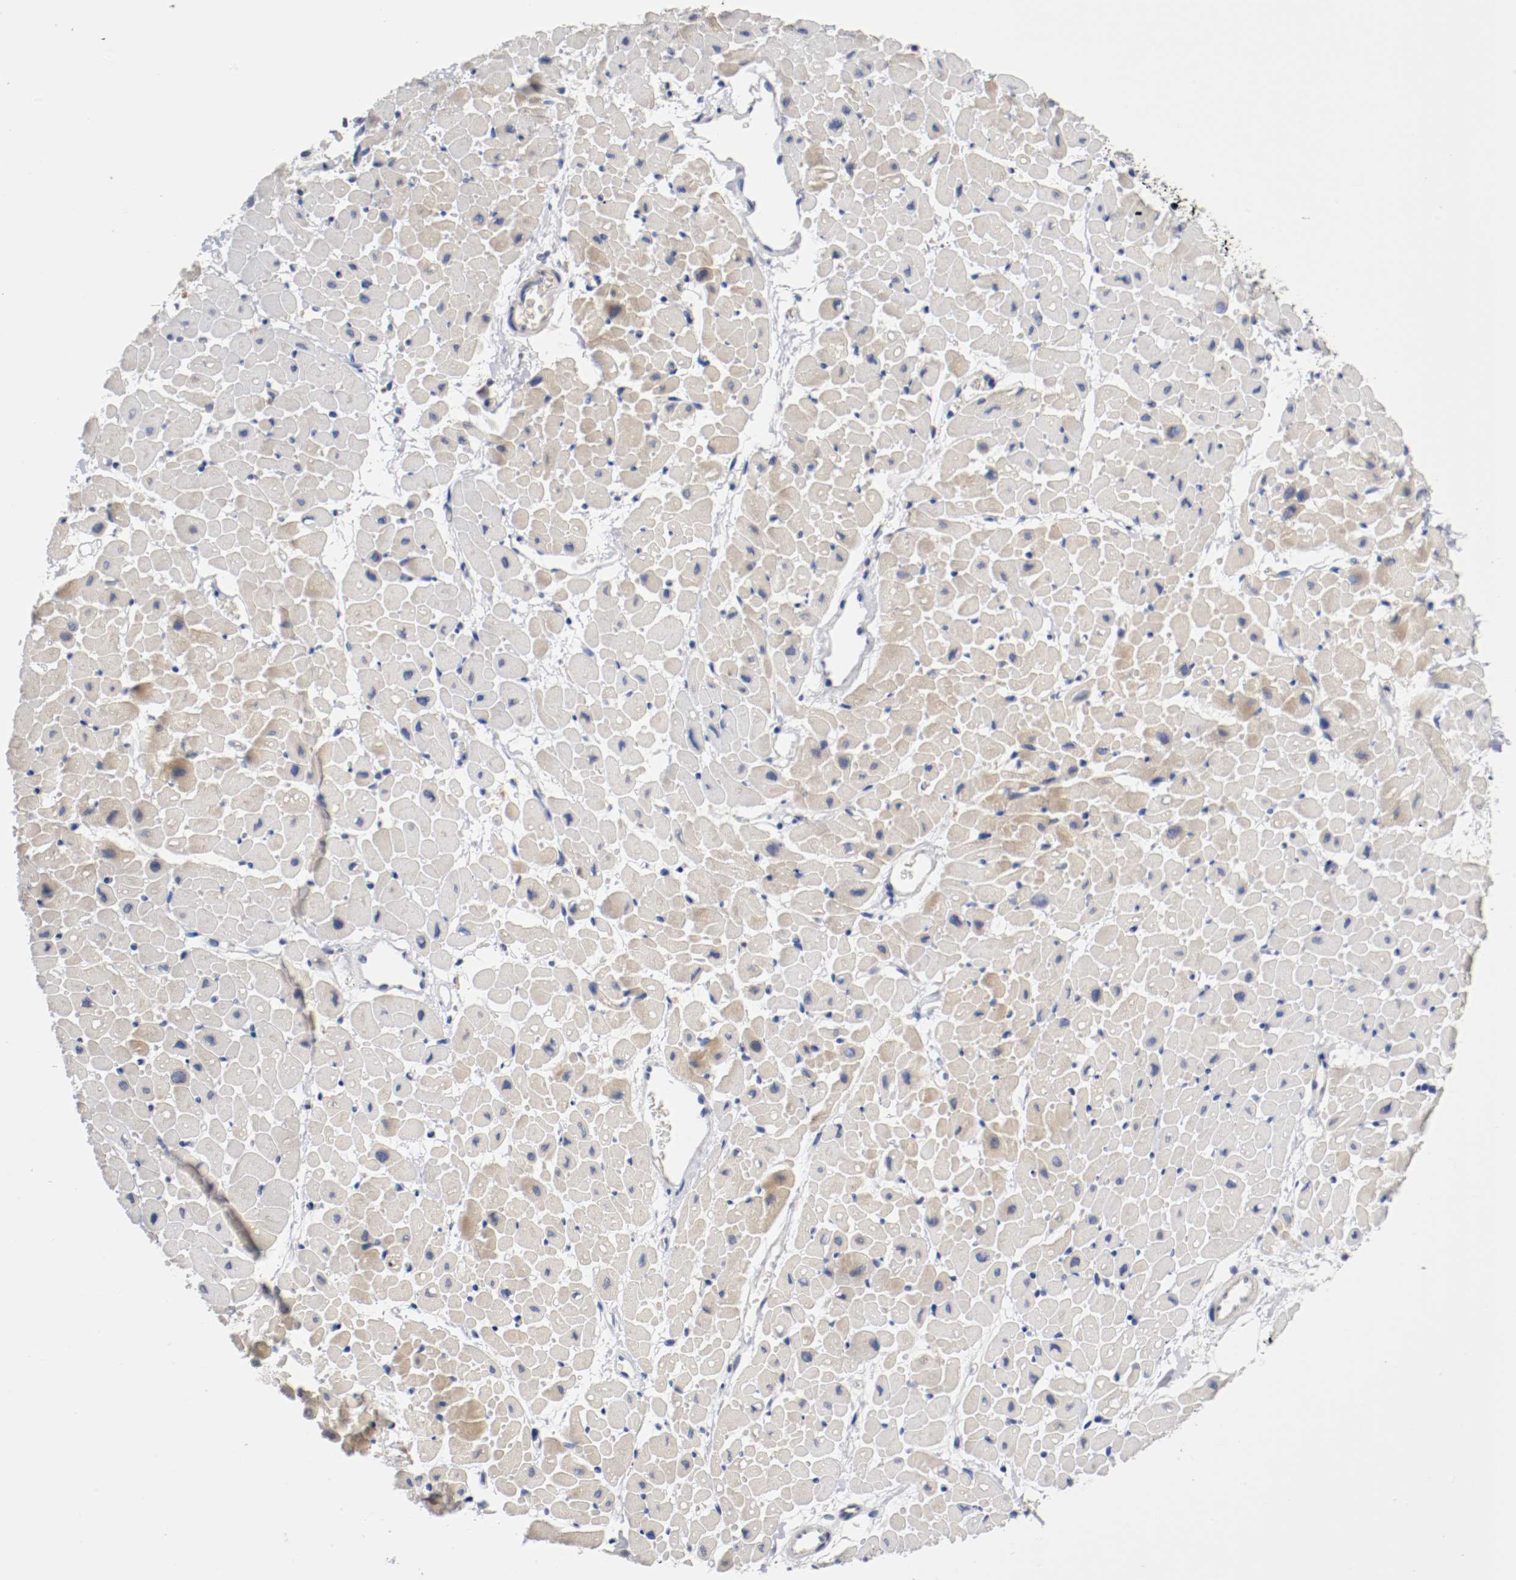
{"staining": {"intensity": "negative", "quantity": "none", "location": "none"}, "tissue": "heart muscle", "cell_type": "Cardiomyocytes", "image_type": "normal", "snomed": [{"axis": "morphology", "description": "Normal tissue, NOS"}, {"axis": "topography", "description": "Heart"}], "caption": "DAB (3,3'-diaminobenzidine) immunohistochemical staining of normal human heart muscle shows no significant expression in cardiomyocytes.", "gene": "PCSK6", "patient": {"sex": "male", "age": 45}}